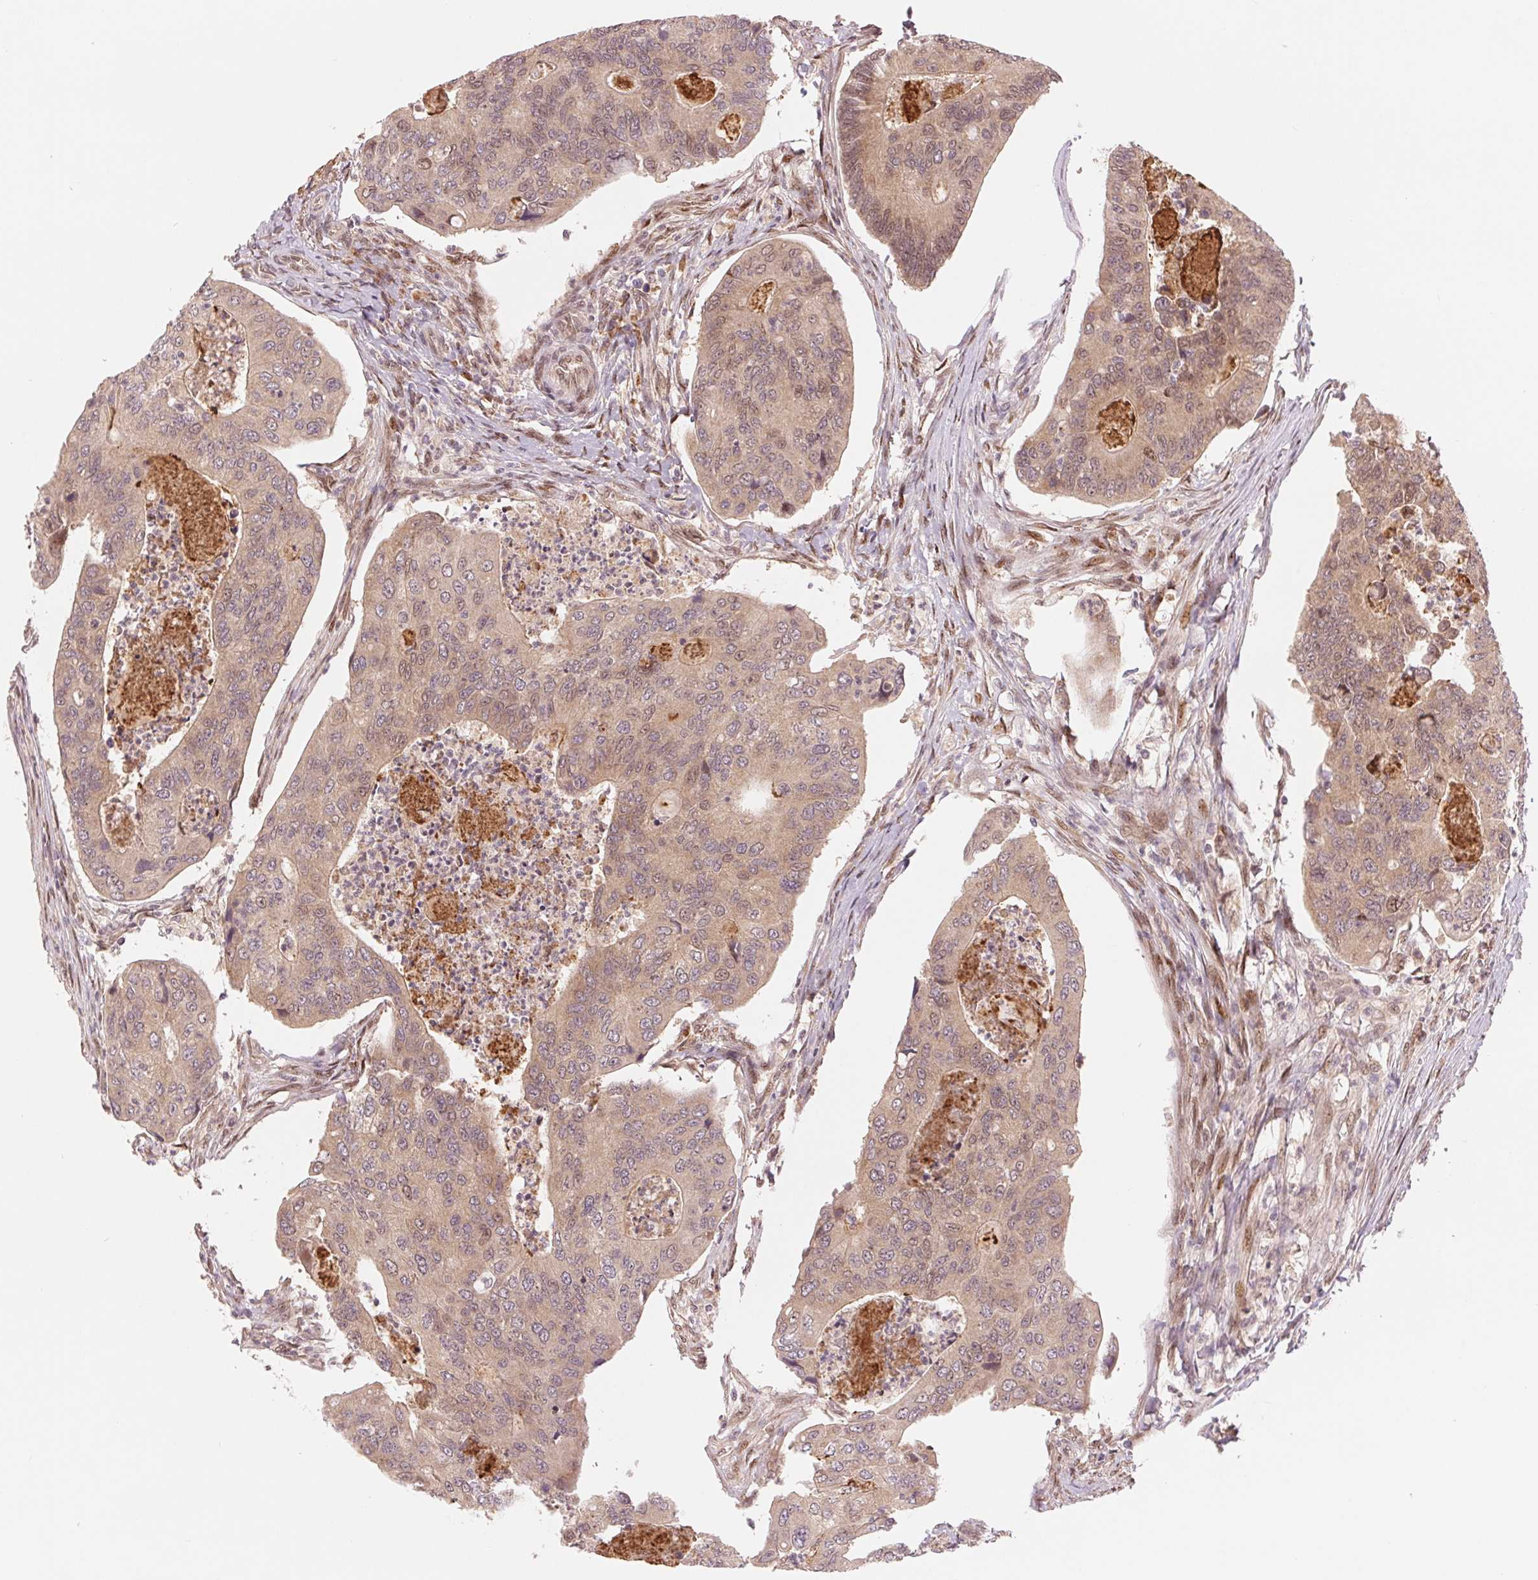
{"staining": {"intensity": "weak", "quantity": "25%-75%", "location": "cytoplasmic/membranous,nuclear"}, "tissue": "colorectal cancer", "cell_type": "Tumor cells", "image_type": "cancer", "snomed": [{"axis": "morphology", "description": "Adenocarcinoma, NOS"}, {"axis": "topography", "description": "Colon"}], "caption": "An IHC image of neoplastic tissue is shown. Protein staining in brown highlights weak cytoplasmic/membranous and nuclear positivity in colorectal cancer (adenocarcinoma) within tumor cells. (brown staining indicates protein expression, while blue staining denotes nuclei).", "gene": "ERI3", "patient": {"sex": "female", "age": 67}}